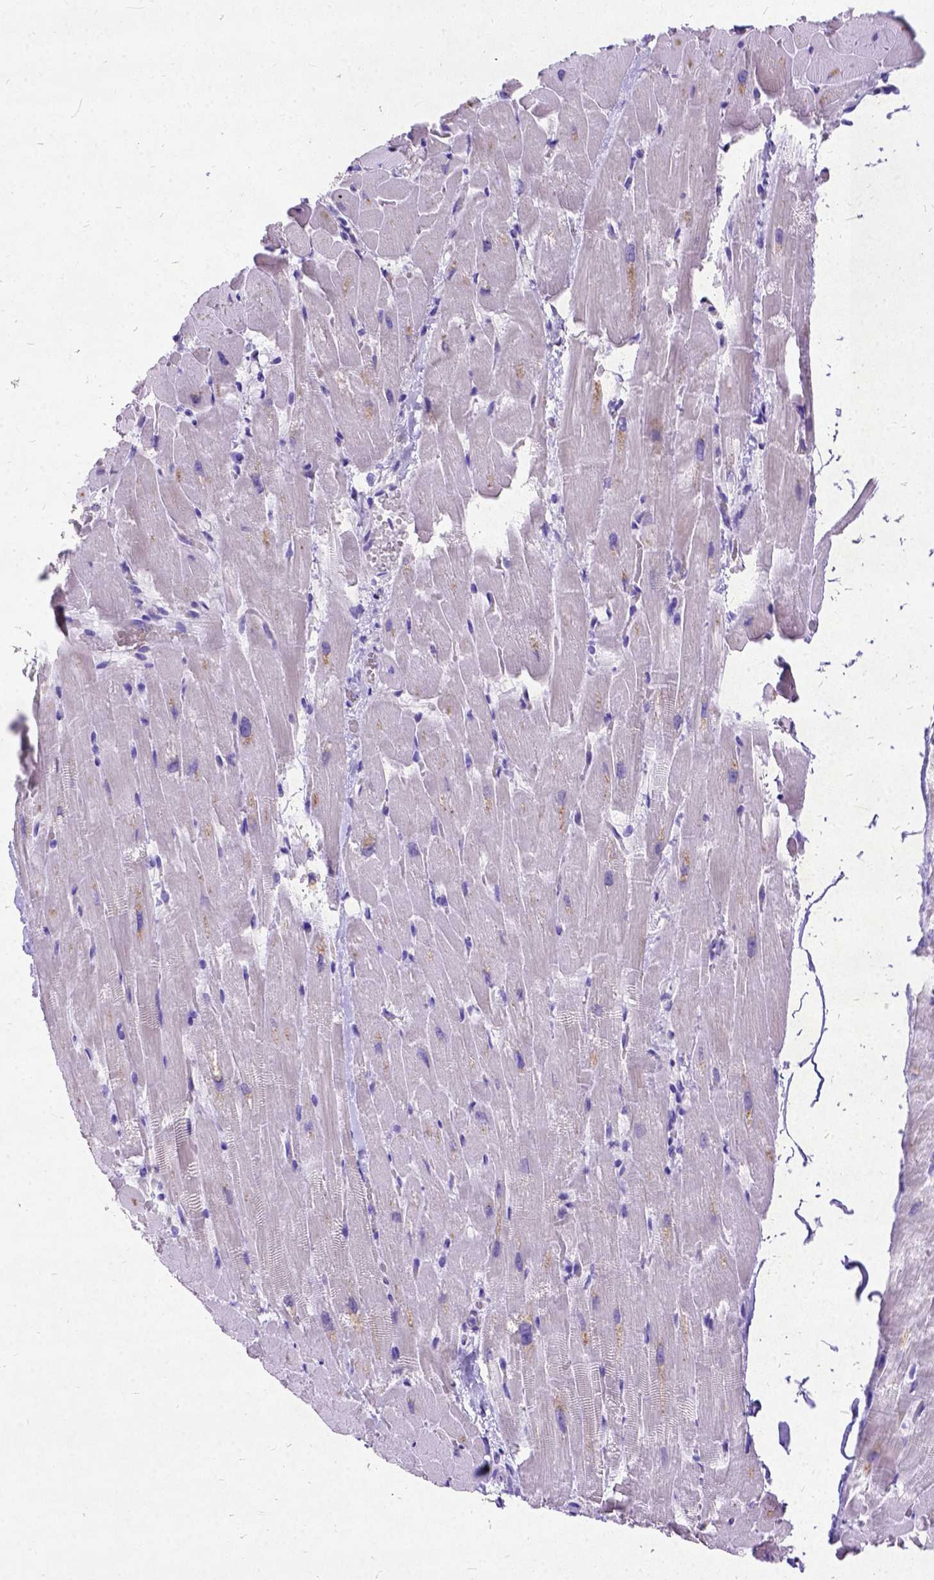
{"staining": {"intensity": "weak", "quantity": "<25%", "location": "cytoplasmic/membranous"}, "tissue": "heart muscle", "cell_type": "Cardiomyocytes", "image_type": "normal", "snomed": [{"axis": "morphology", "description": "Normal tissue, NOS"}, {"axis": "topography", "description": "Heart"}], "caption": "The immunohistochemistry (IHC) photomicrograph has no significant staining in cardiomyocytes of heart muscle.", "gene": "NEUROD4", "patient": {"sex": "male", "age": 37}}